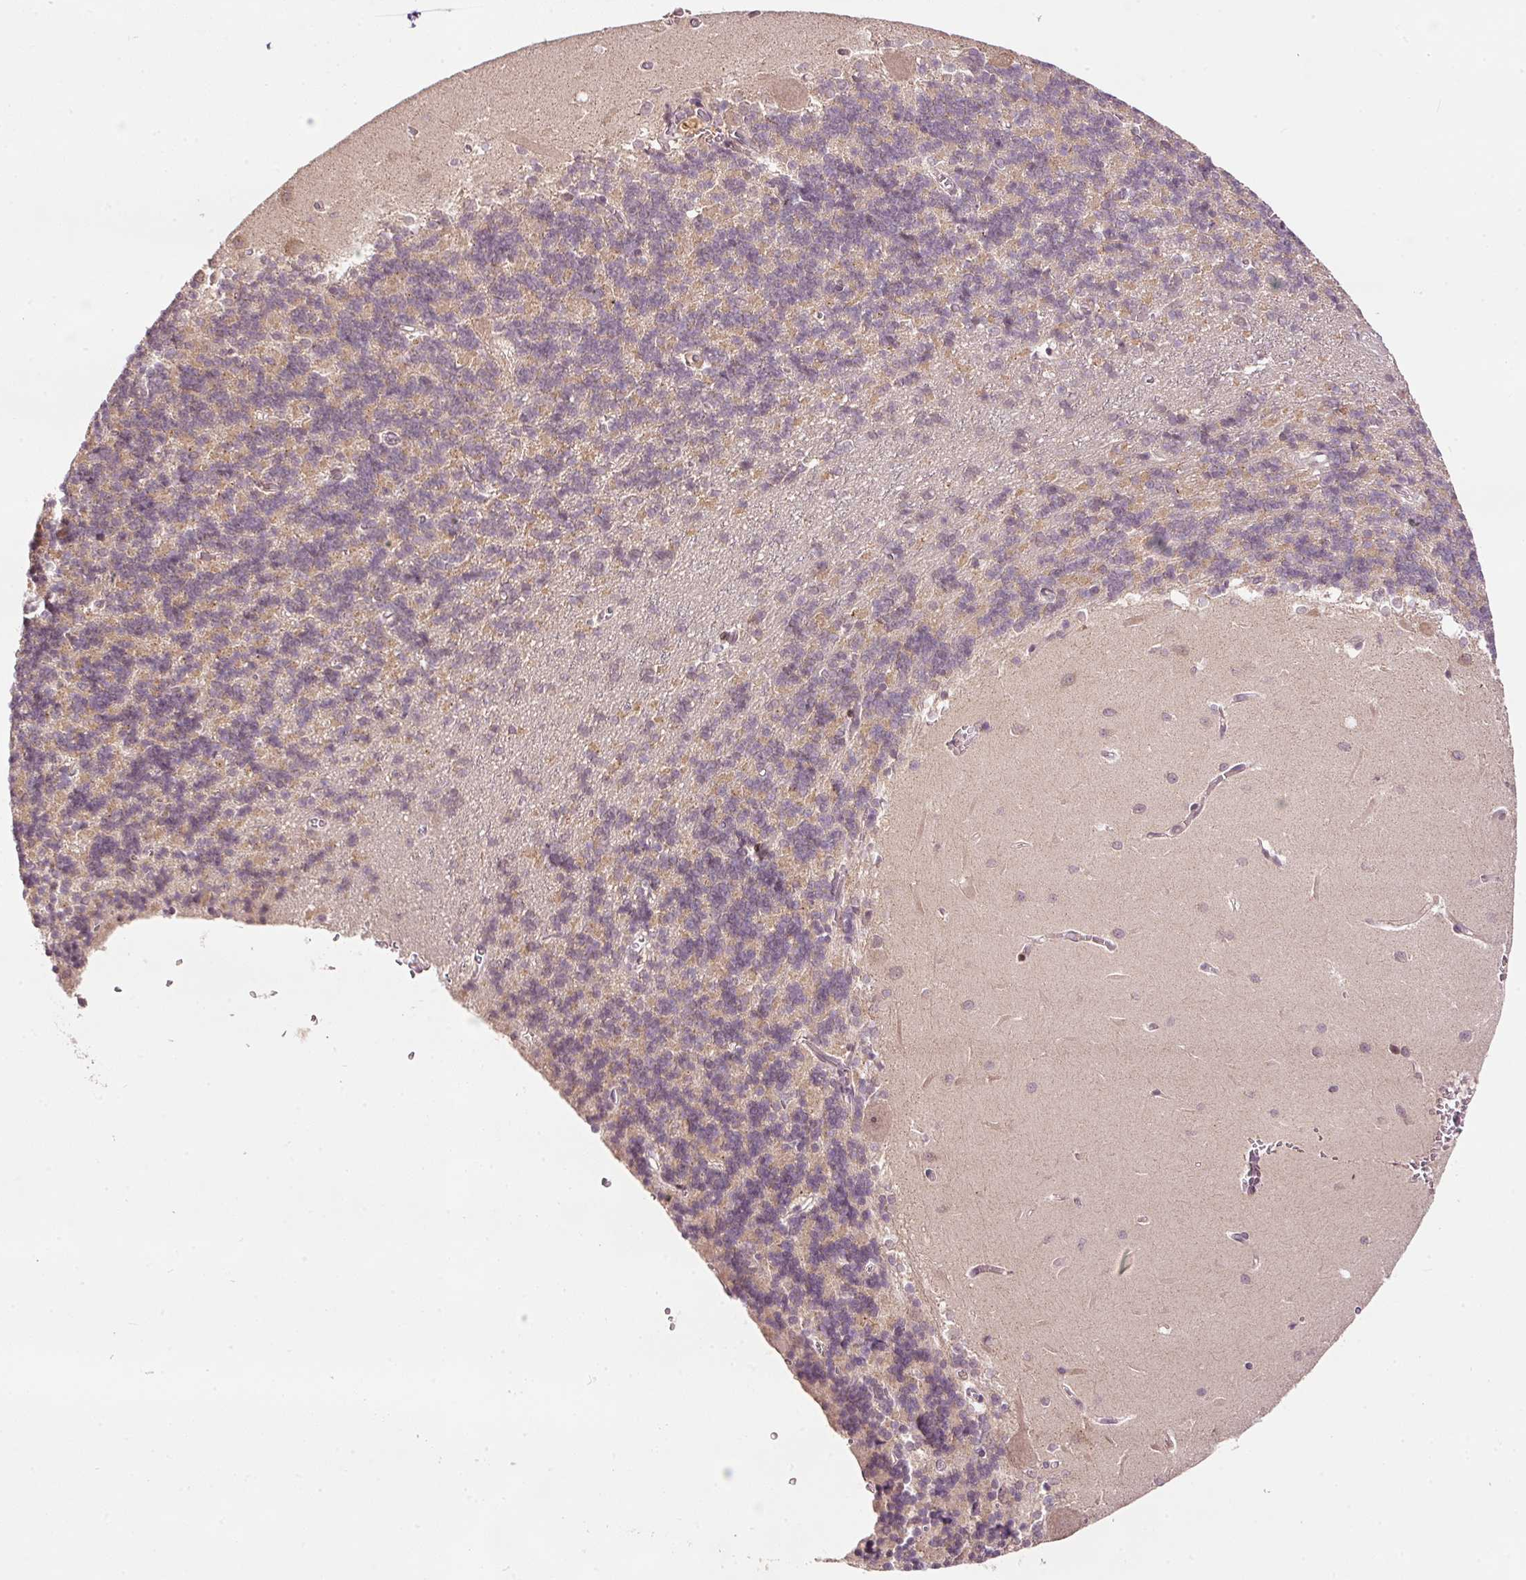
{"staining": {"intensity": "moderate", "quantity": "<25%", "location": "cytoplasmic/membranous"}, "tissue": "cerebellum", "cell_type": "Cells in granular layer", "image_type": "normal", "snomed": [{"axis": "morphology", "description": "Normal tissue, NOS"}, {"axis": "topography", "description": "Cerebellum"}], "caption": "High-magnification brightfield microscopy of benign cerebellum stained with DAB (3,3'-diaminobenzidine) (brown) and counterstained with hematoxylin (blue). cells in granular layer exhibit moderate cytoplasmic/membranous staining is present in approximately<25% of cells.", "gene": "PCDHB1", "patient": {"sex": "male", "age": 37}}